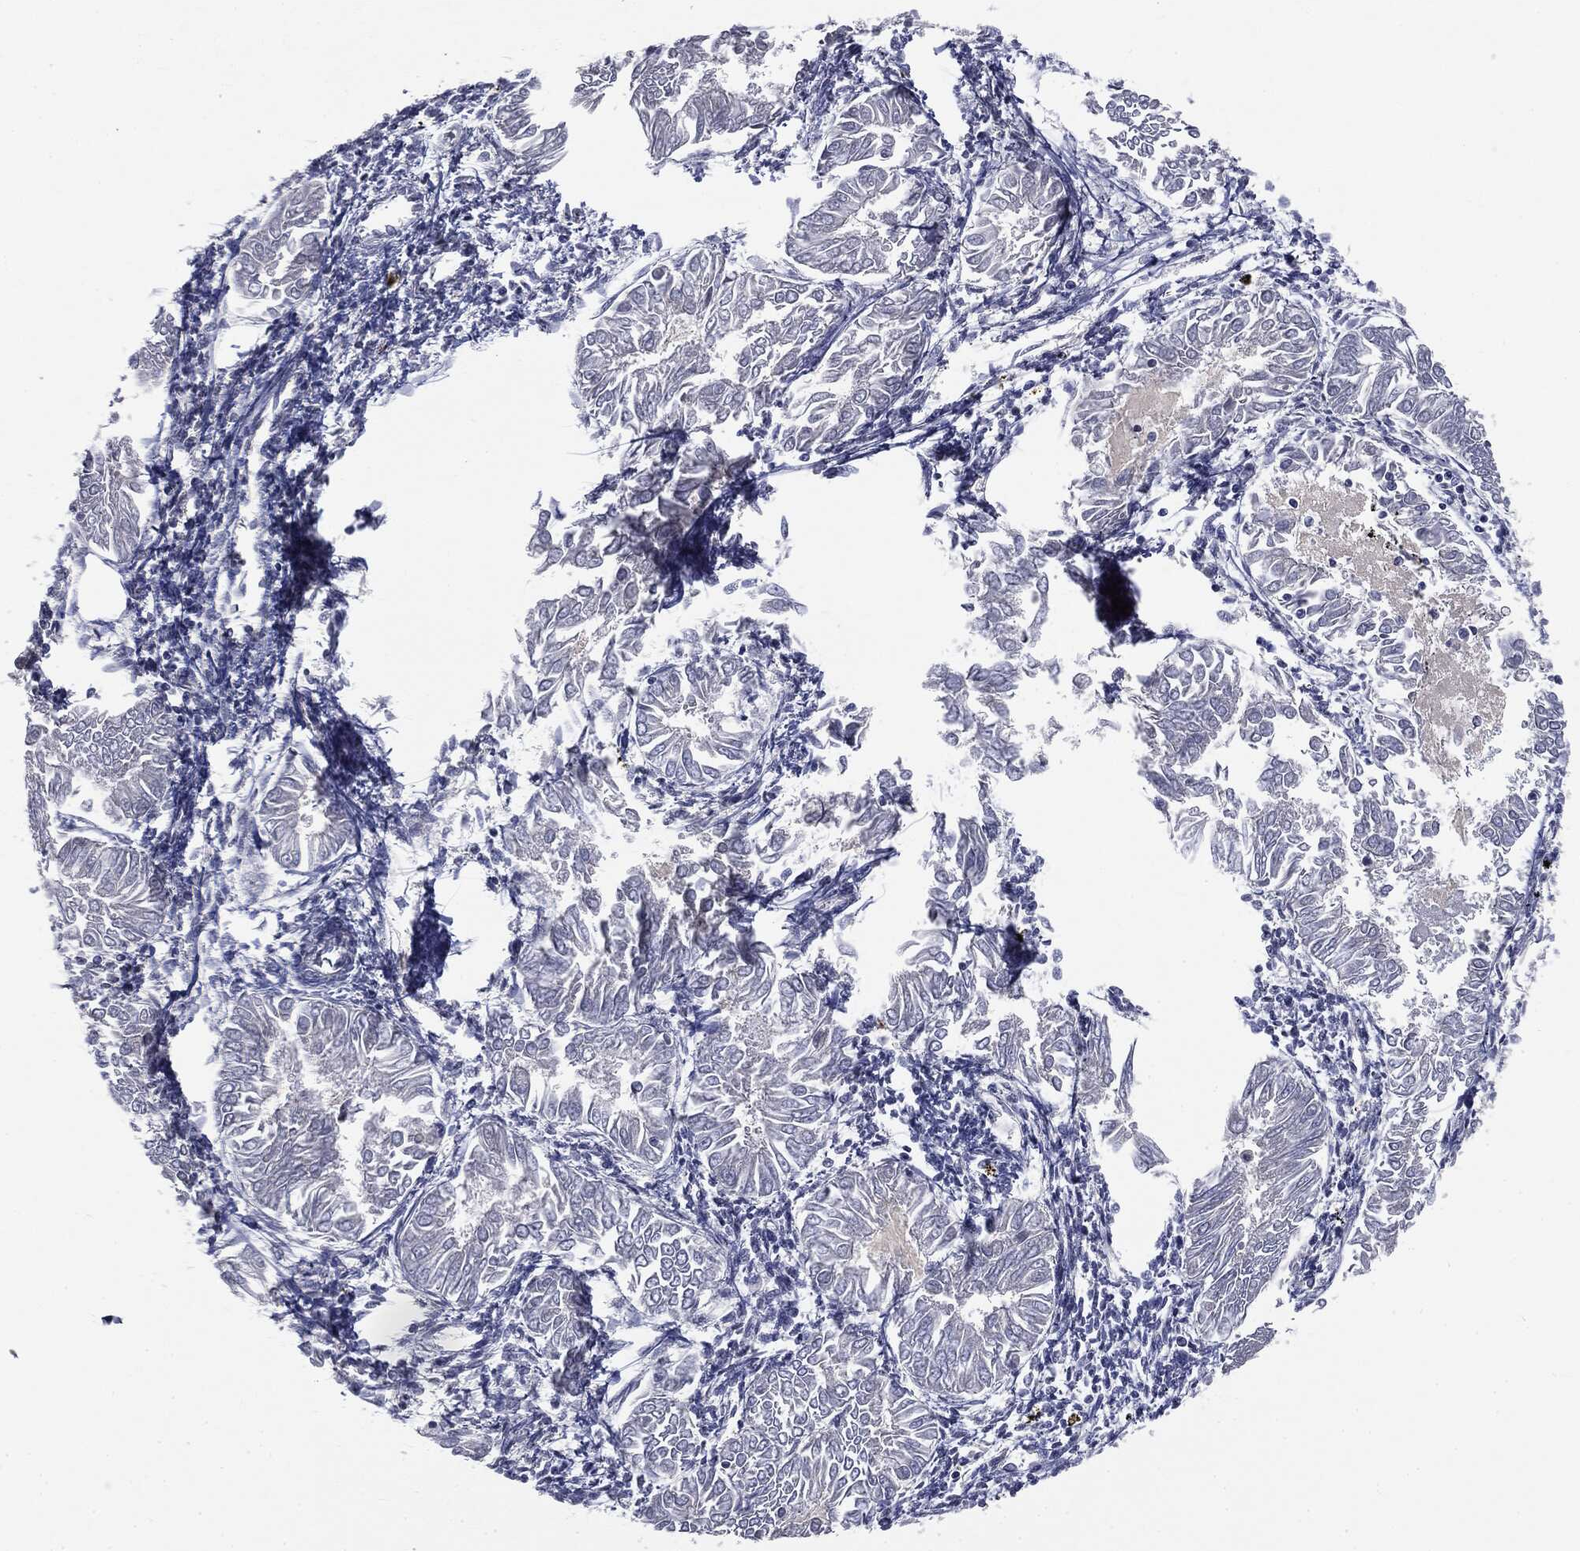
{"staining": {"intensity": "negative", "quantity": "none", "location": "none"}, "tissue": "endometrial cancer", "cell_type": "Tumor cells", "image_type": "cancer", "snomed": [{"axis": "morphology", "description": "Adenocarcinoma, NOS"}, {"axis": "topography", "description": "Endometrium"}], "caption": "Immunohistochemical staining of human endometrial cancer (adenocarcinoma) reveals no significant positivity in tumor cells.", "gene": "EPS15L1", "patient": {"sex": "female", "age": 53}}